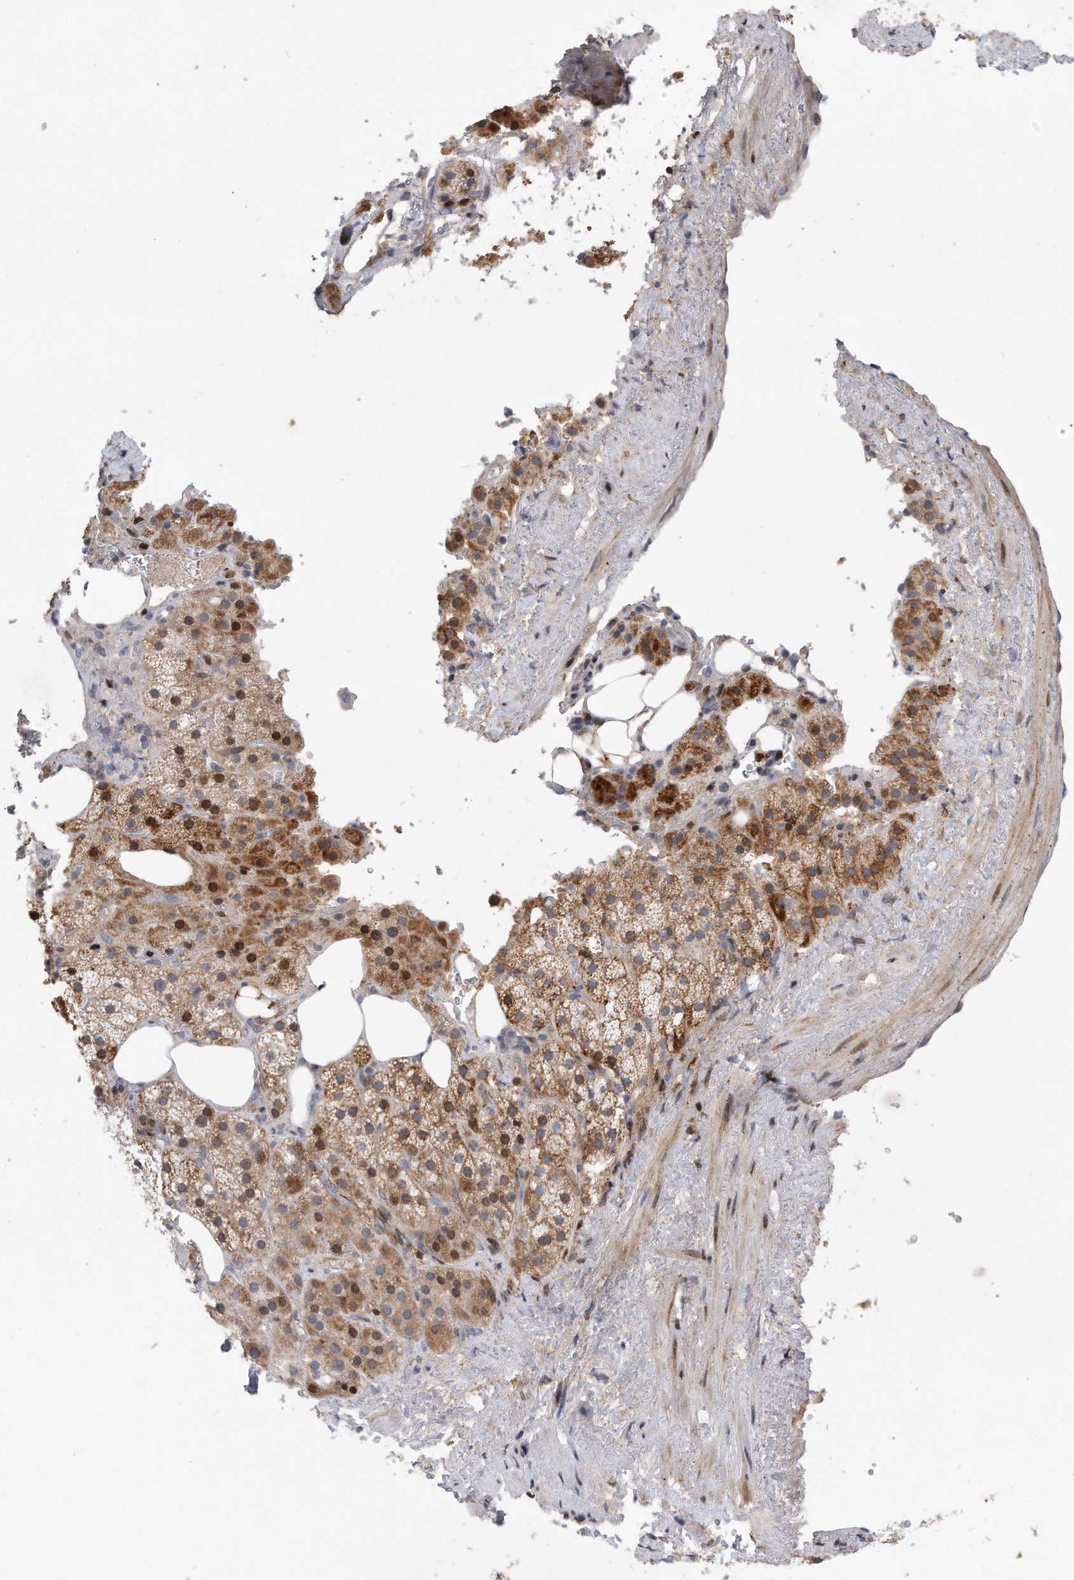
{"staining": {"intensity": "moderate", "quantity": "25%-75%", "location": "cytoplasmic/membranous,nuclear"}, "tissue": "adrenal gland", "cell_type": "Glandular cells", "image_type": "normal", "snomed": [{"axis": "morphology", "description": "Normal tissue, NOS"}, {"axis": "topography", "description": "Adrenal gland"}], "caption": "Protein expression analysis of normal human adrenal gland reveals moderate cytoplasmic/membranous,nuclear staining in about 25%-75% of glandular cells.", "gene": "CDH12", "patient": {"sex": "female", "age": 59}}